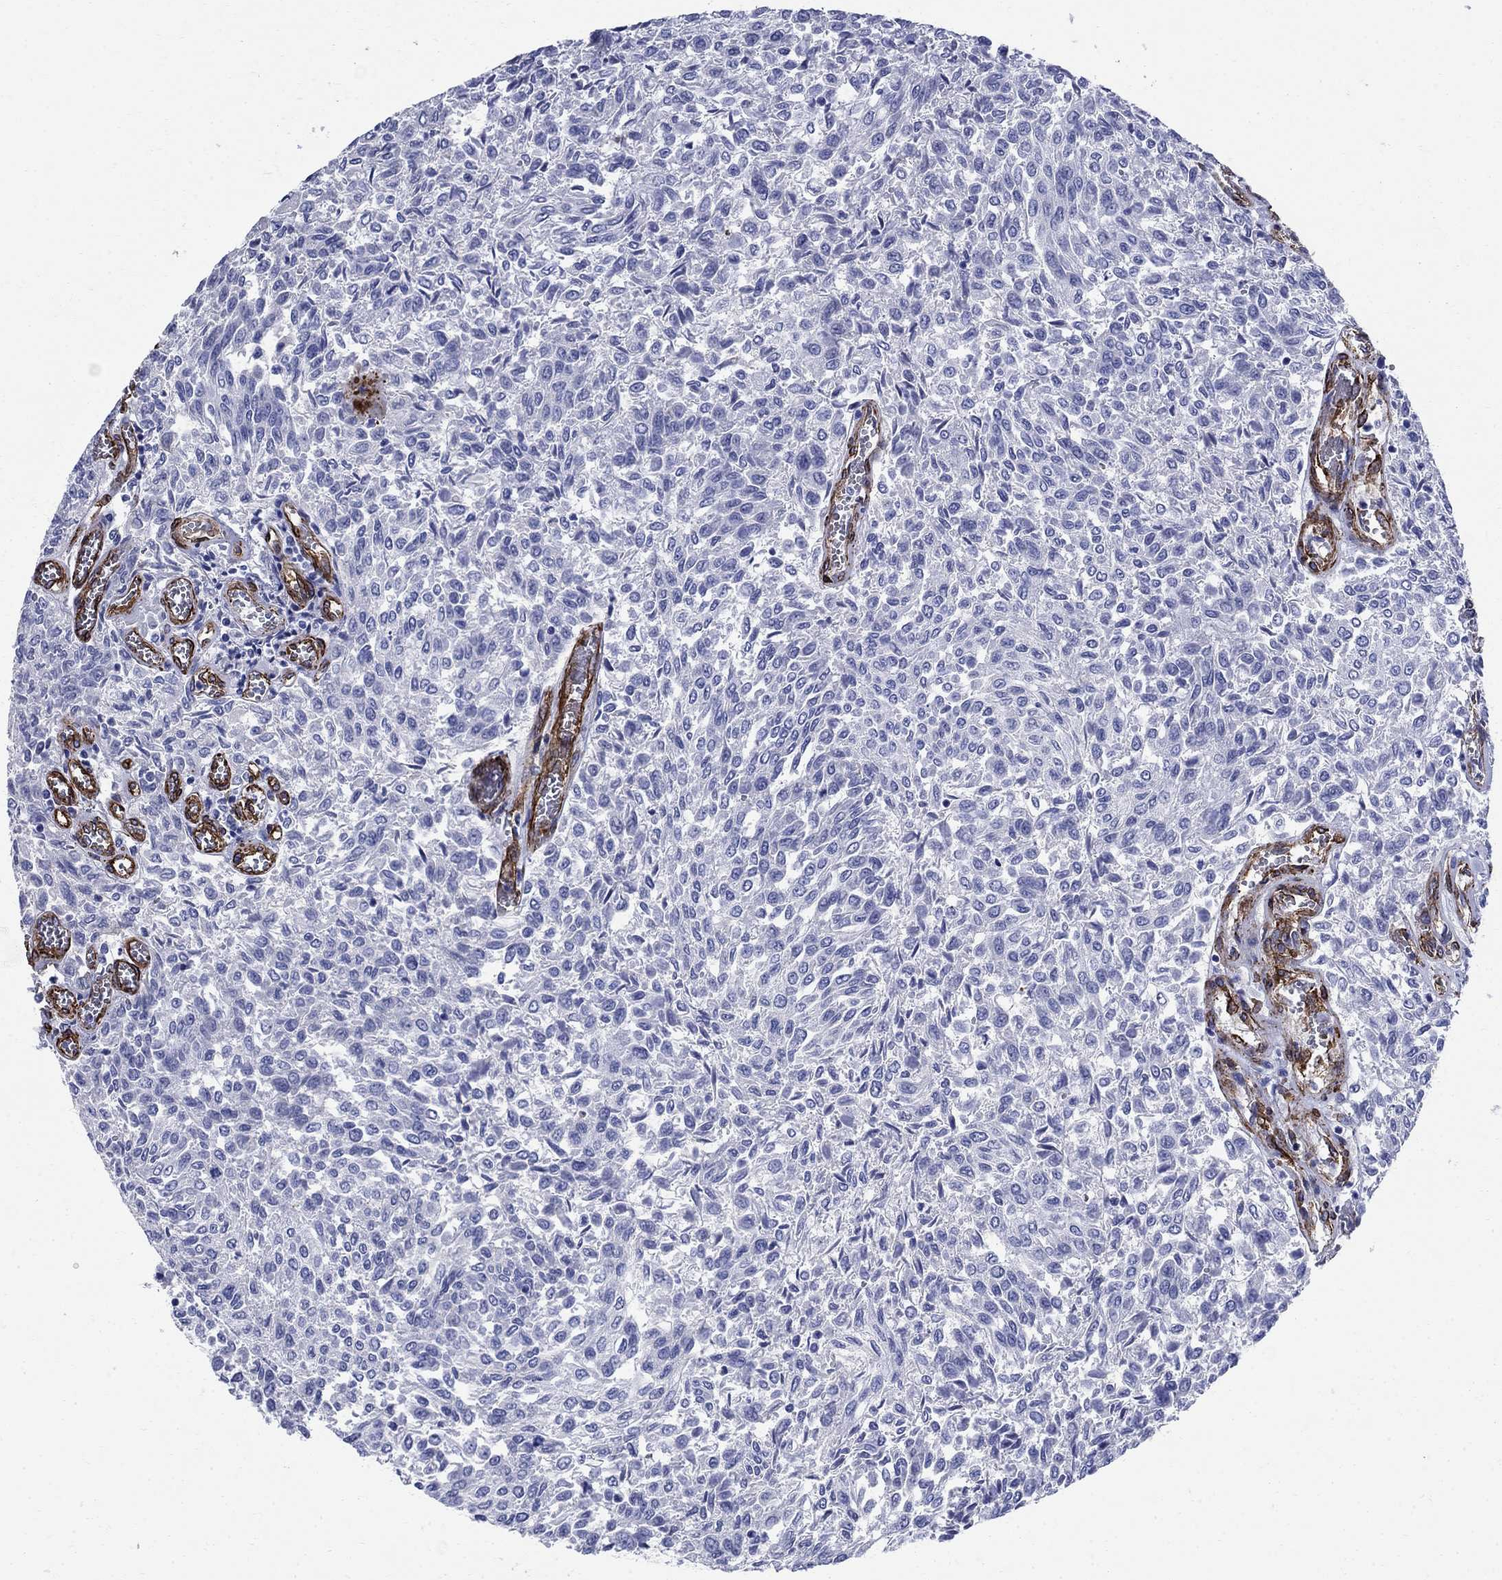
{"staining": {"intensity": "negative", "quantity": "none", "location": "none"}, "tissue": "urothelial cancer", "cell_type": "Tumor cells", "image_type": "cancer", "snomed": [{"axis": "morphology", "description": "Urothelial carcinoma, Low grade"}, {"axis": "topography", "description": "Urinary bladder"}], "caption": "Tumor cells show no significant positivity in urothelial carcinoma (low-grade).", "gene": "VTN", "patient": {"sex": "male", "age": 78}}